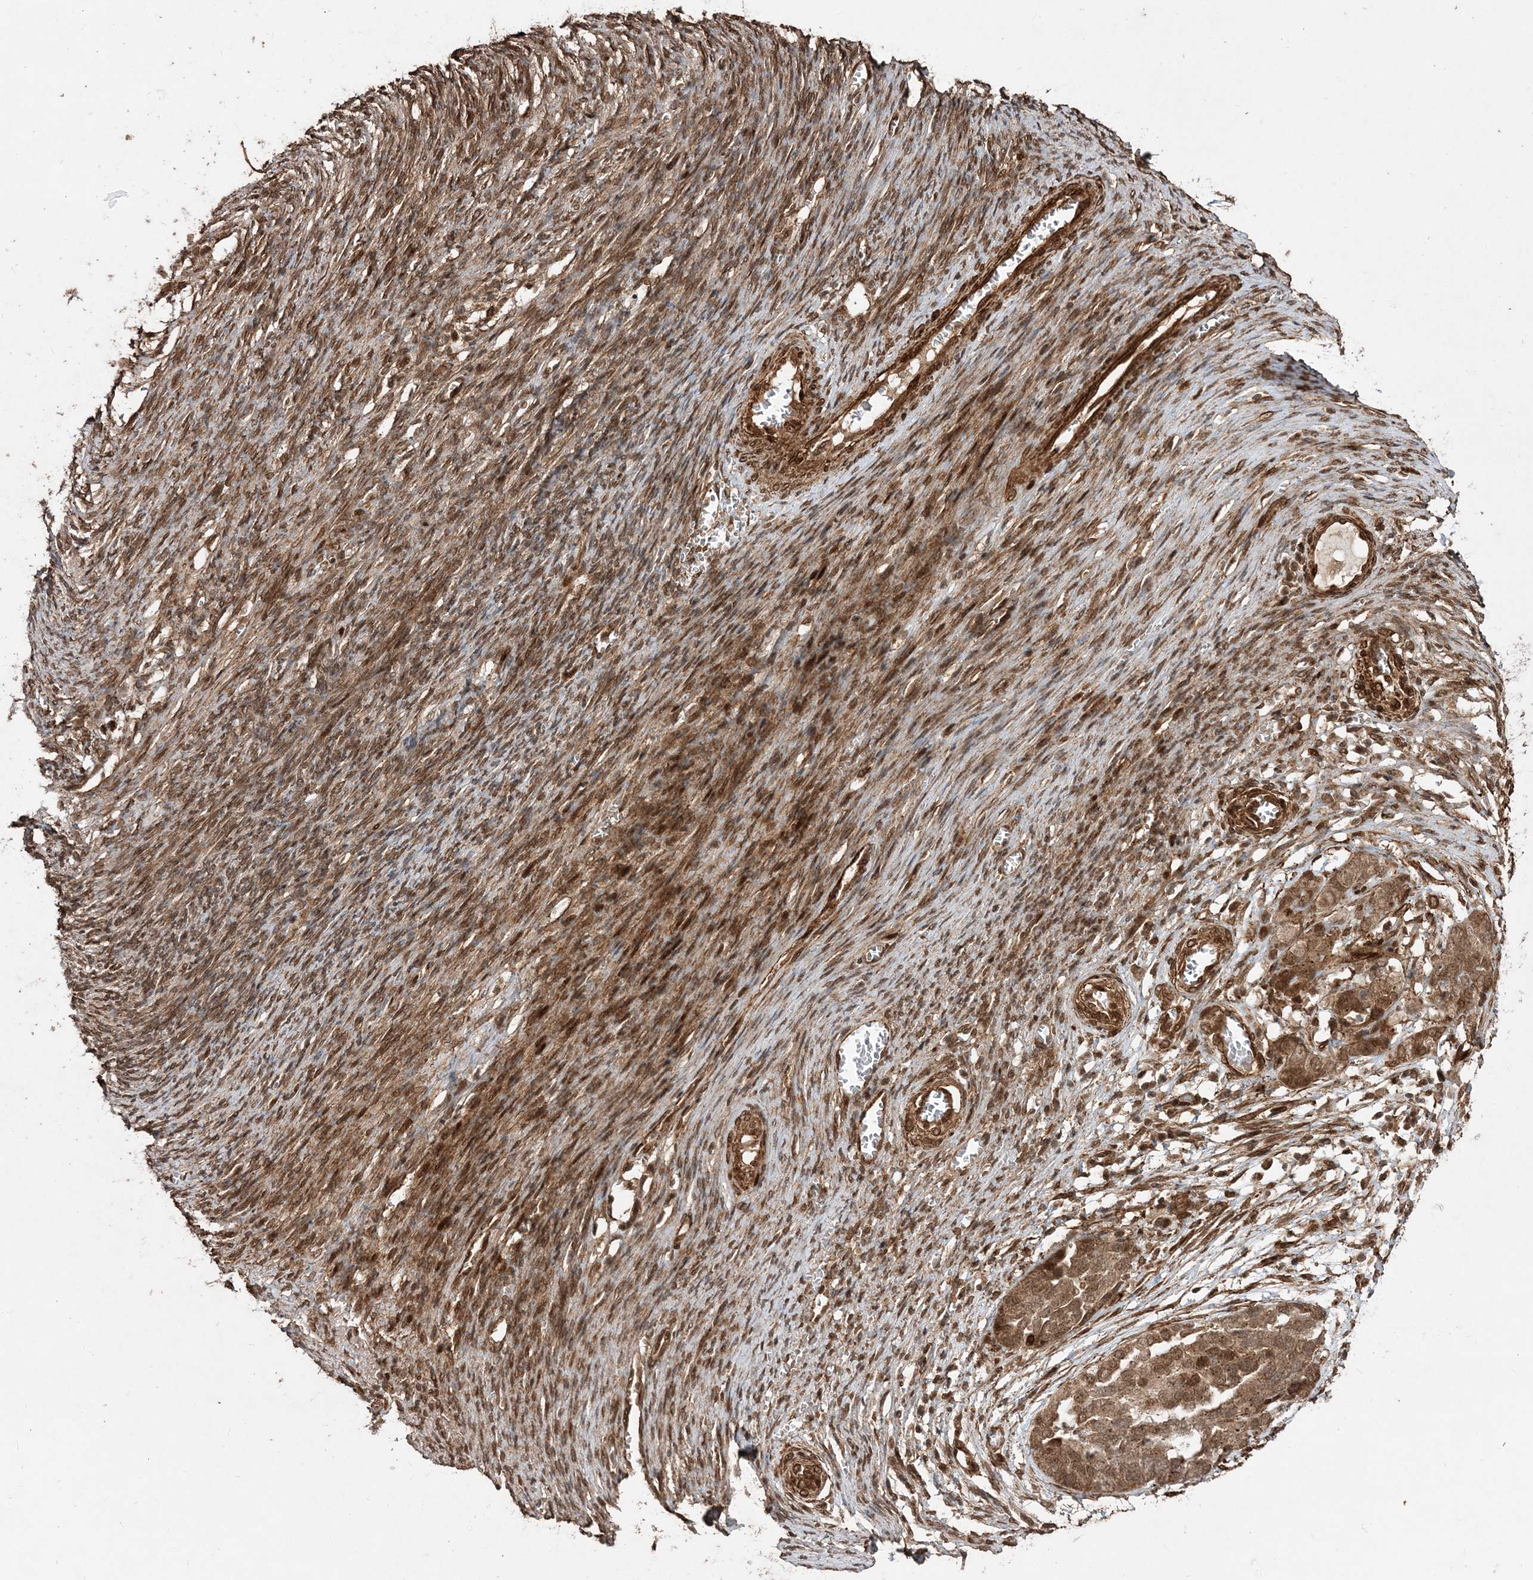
{"staining": {"intensity": "moderate", "quantity": ">75%", "location": "cytoplasmic/membranous,nuclear"}, "tissue": "ovarian cancer", "cell_type": "Tumor cells", "image_type": "cancer", "snomed": [{"axis": "morphology", "description": "Cystadenocarcinoma, serous, NOS"}, {"axis": "topography", "description": "Ovary"}], "caption": "Moderate cytoplasmic/membranous and nuclear staining is seen in approximately >75% of tumor cells in ovarian cancer (serous cystadenocarcinoma).", "gene": "ETAA1", "patient": {"sex": "female", "age": 44}}